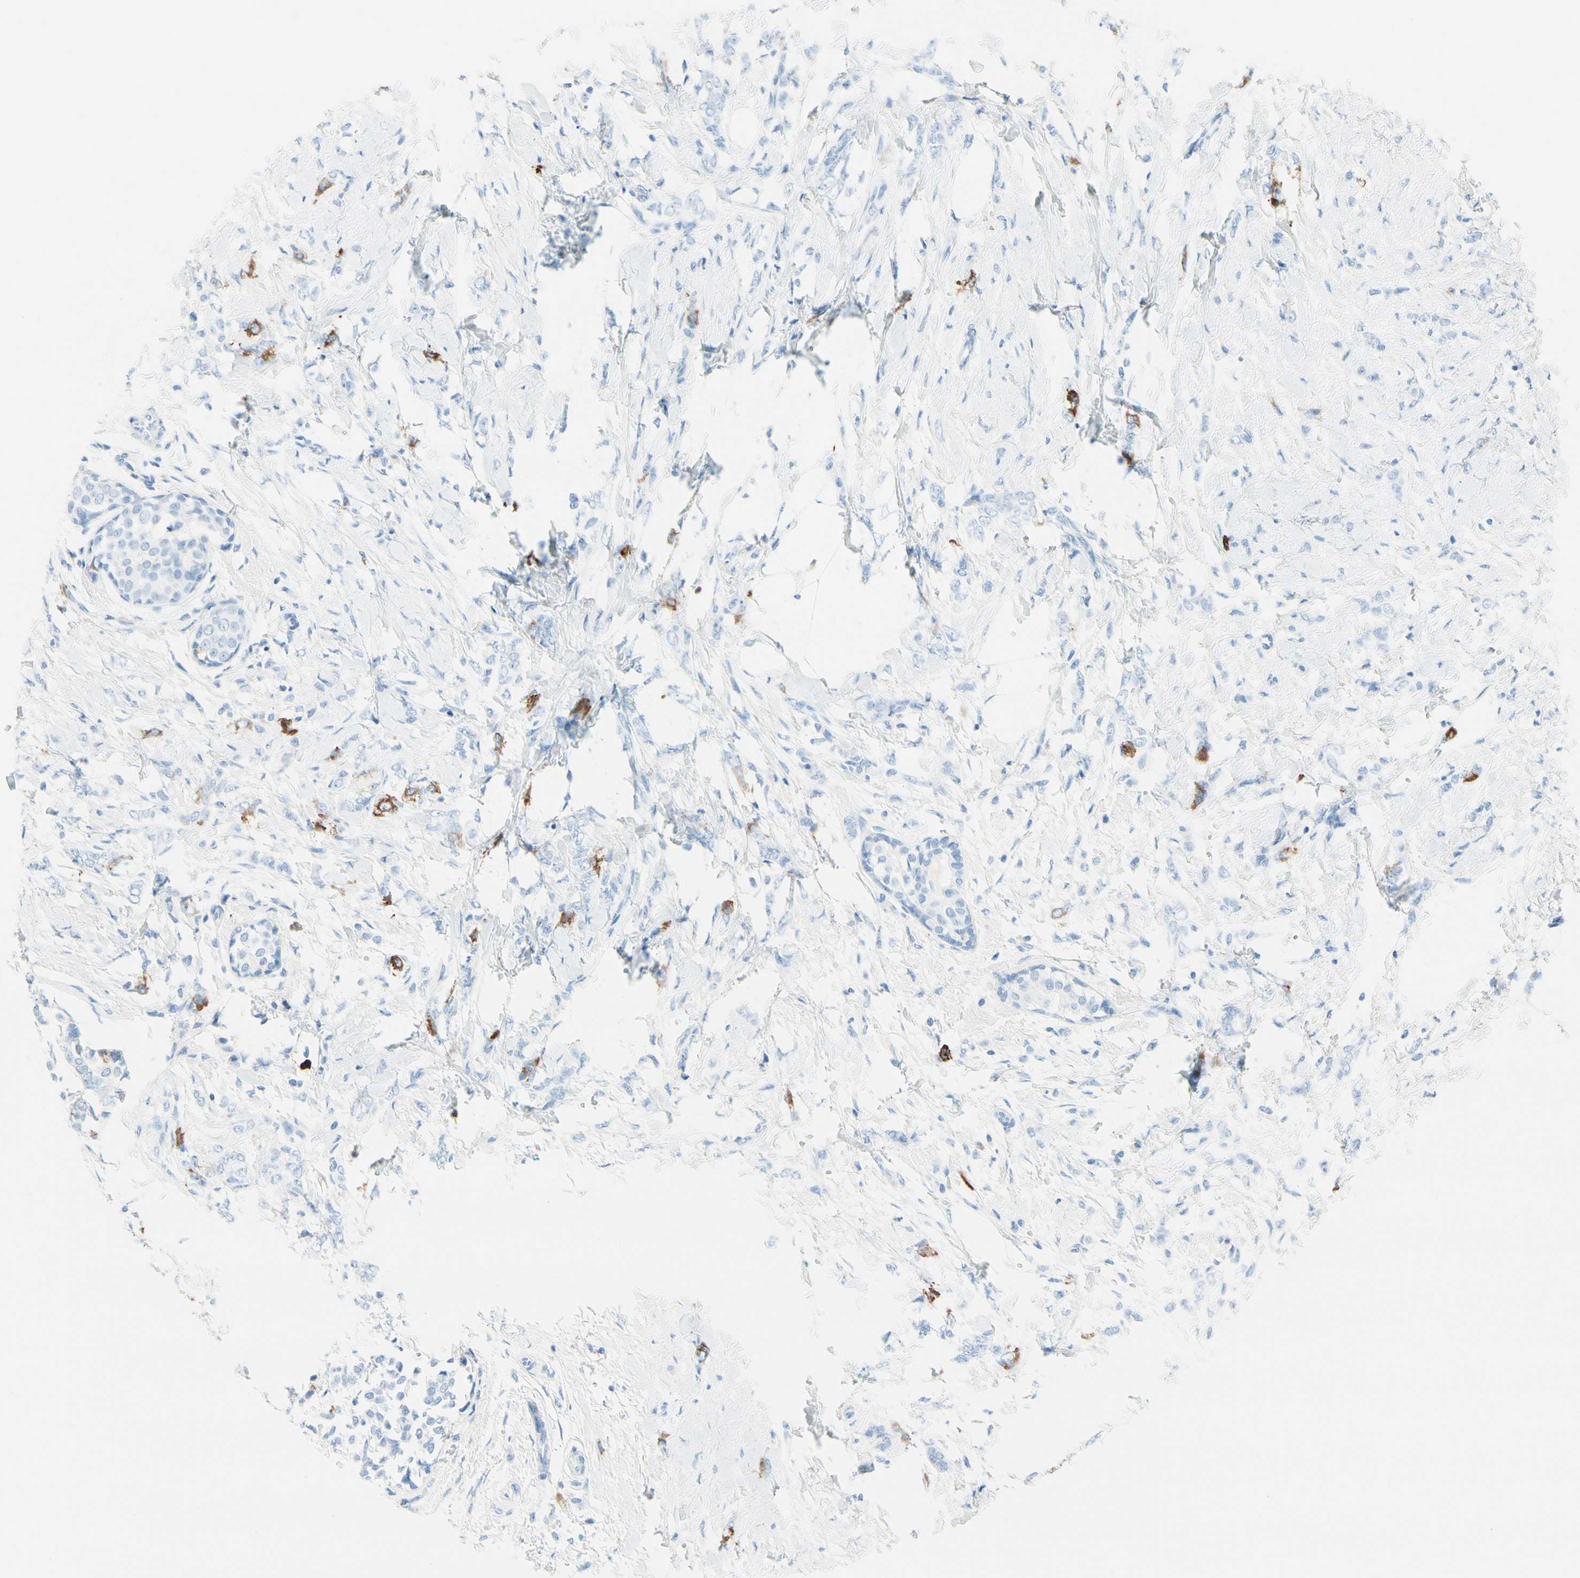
{"staining": {"intensity": "moderate", "quantity": "<25%", "location": "cytoplasmic/membranous"}, "tissue": "breast cancer", "cell_type": "Tumor cells", "image_type": "cancer", "snomed": [{"axis": "morphology", "description": "Lobular carcinoma, in situ"}, {"axis": "morphology", "description": "Lobular carcinoma"}, {"axis": "topography", "description": "Breast"}], "caption": "This is a histology image of immunohistochemistry staining of lobular carcinoma in situ (breast), which shows moderate staining in the cytoplasmic/membranous of tumor cells.", "gene": "TACC3", "patient": {"sex": "female", "age": 41}}